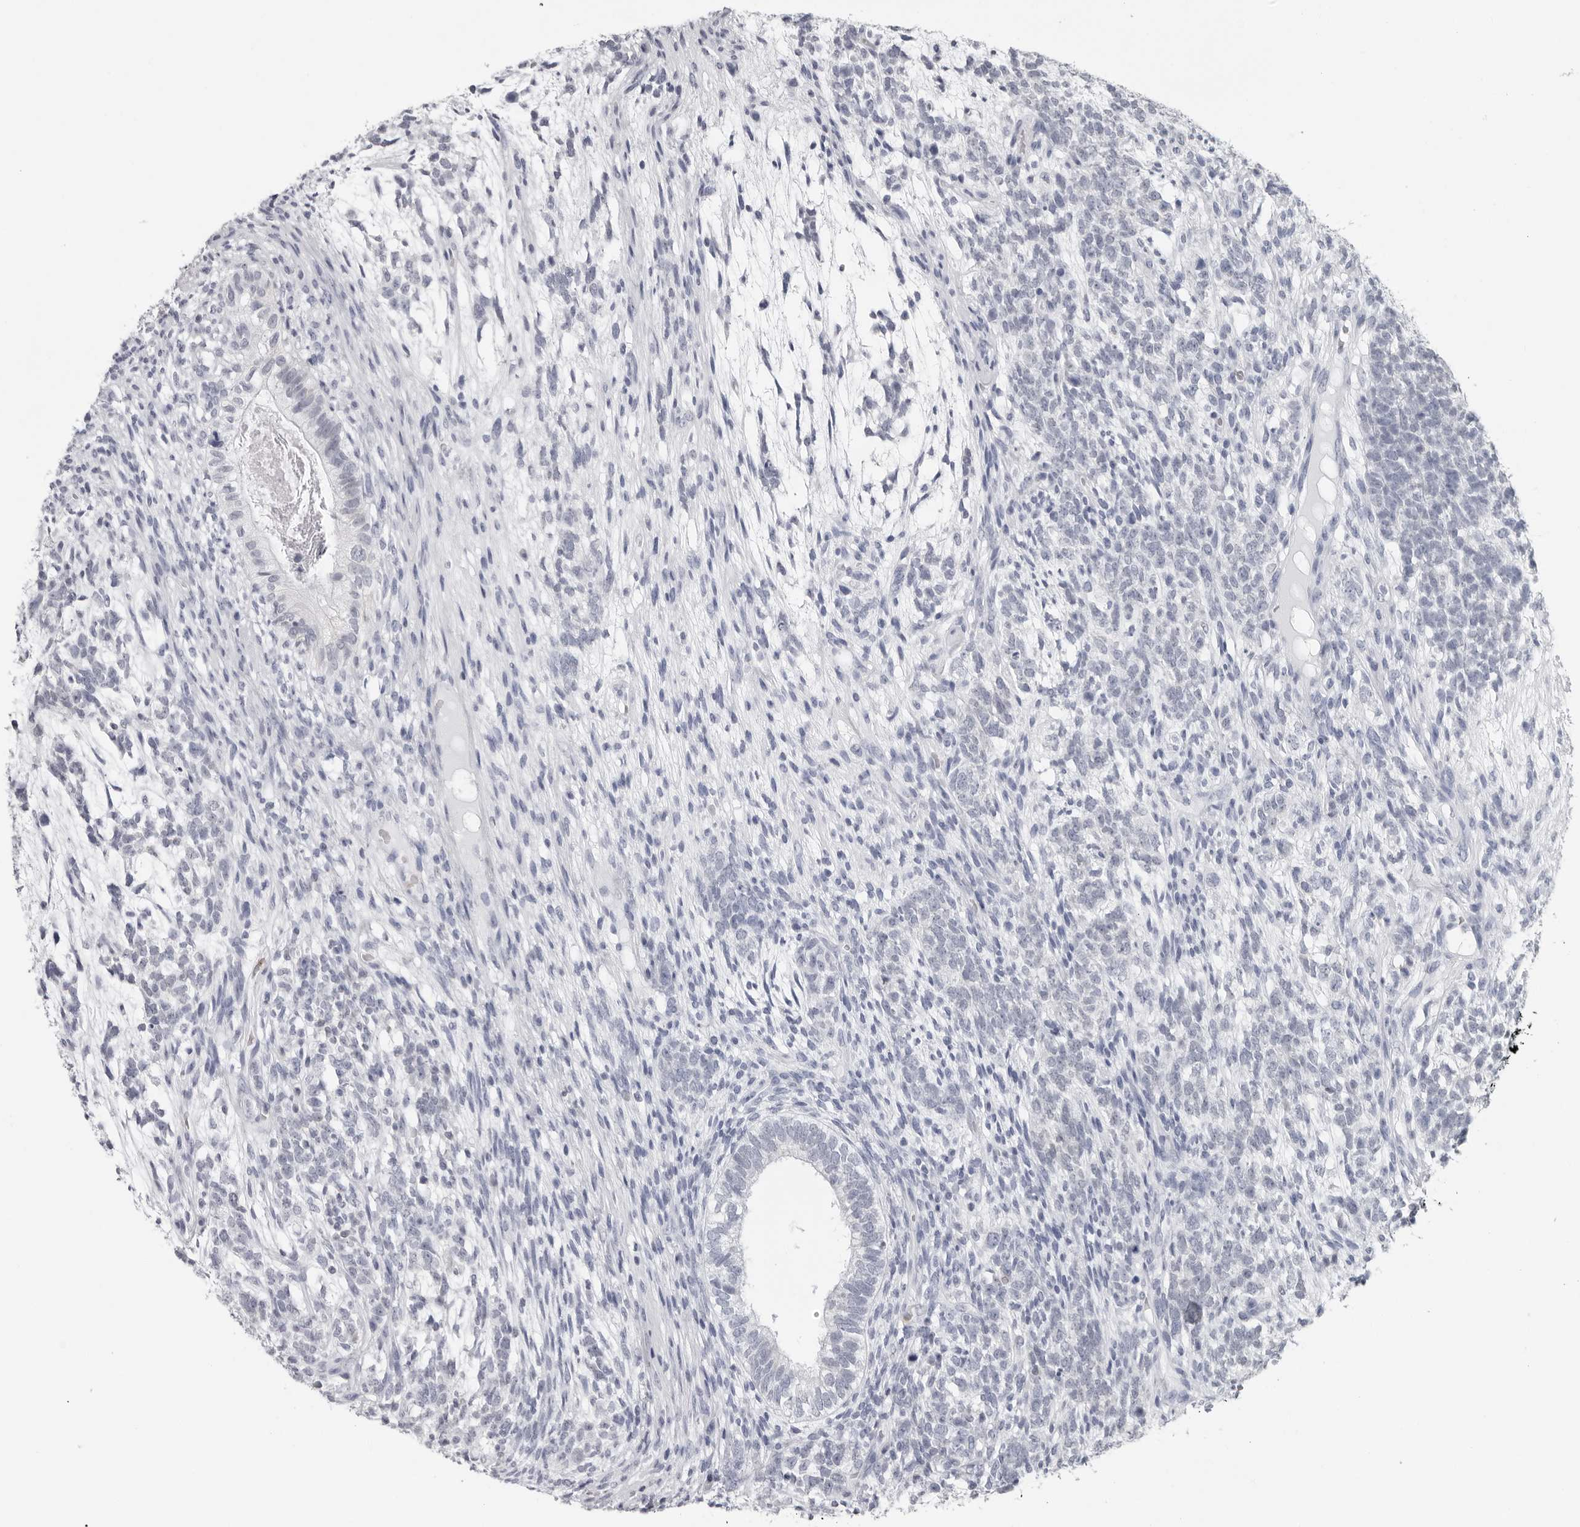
{"staining": {"intensity": "negative", "quantity": "none", "location": "none"}, "tissue": "testis cancer", "cell_type": "Tumor cells", "image_type": "cancer", "snomed": [{"axis": "morphology", "description": "Seminoma, NOS"}, {"axis": "morphology", "description": "Carcinoma, Embryonal, NOS"}, {"axis": "topography", "description": "Testis"}], "caption": "This is an IHC image of testis embryonal carcinoma. There is no staining in tumor cells.", "gene": "EPB41", "patient": {"sex": "male", "age": 28}}